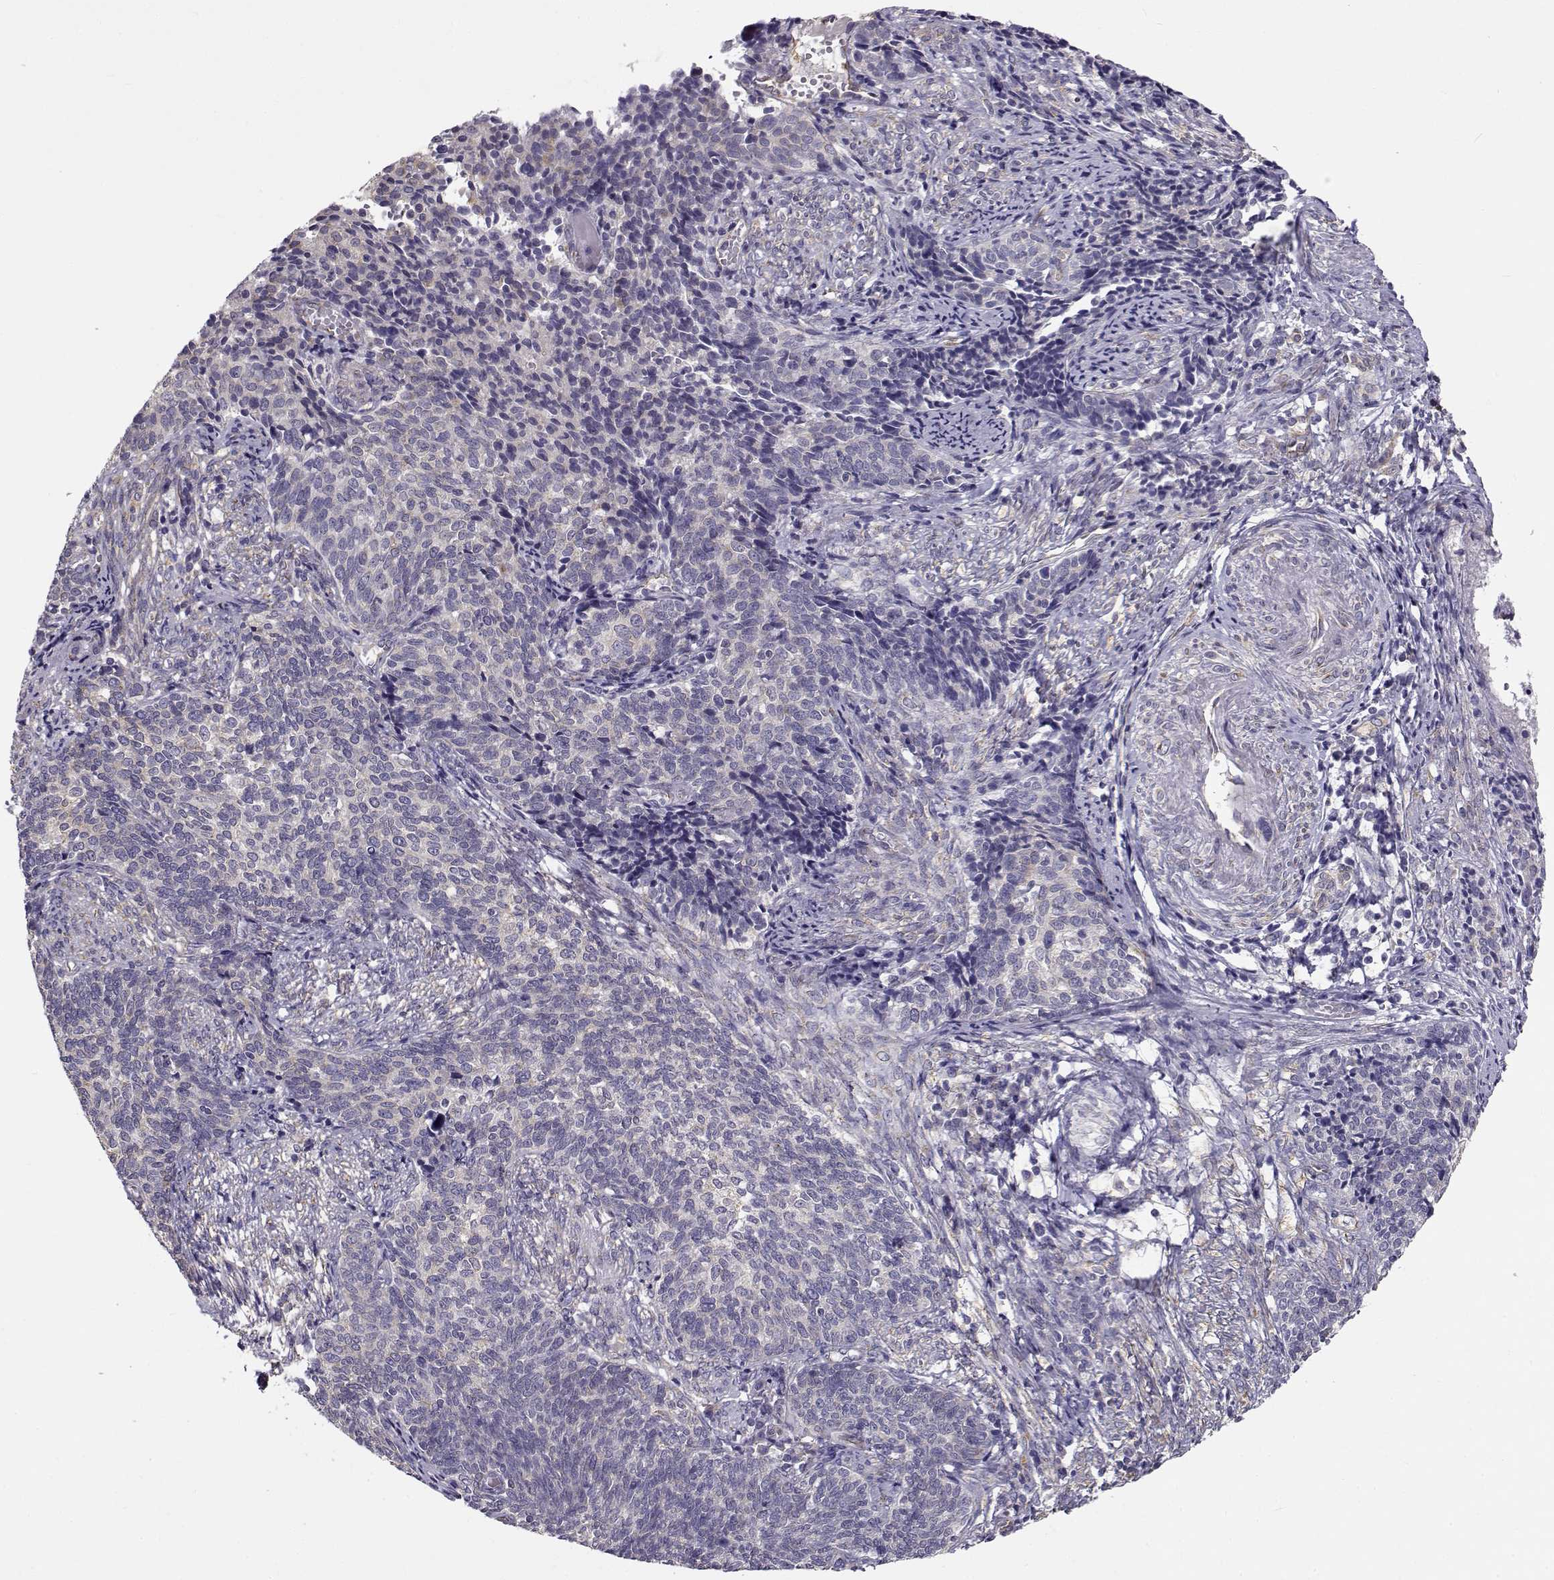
{"staining": {"intensity": "negative", "quantity": "none", "location": "none"}, "tissue": "cervical cancer", "cell_type": "Tumor cells", "image_type": "cancer", "snomed": [{"axis": "morphology", "description": "Squamous cell carcinoma, NOS"}, {"axis": "topography", "description": "Cervix"}], "caption": "Tumor cells show no significant protein staining in cervical squamous cell carcinoma.", "gene": "BEND6", "patient": {"sex": "female", "age": 39}}